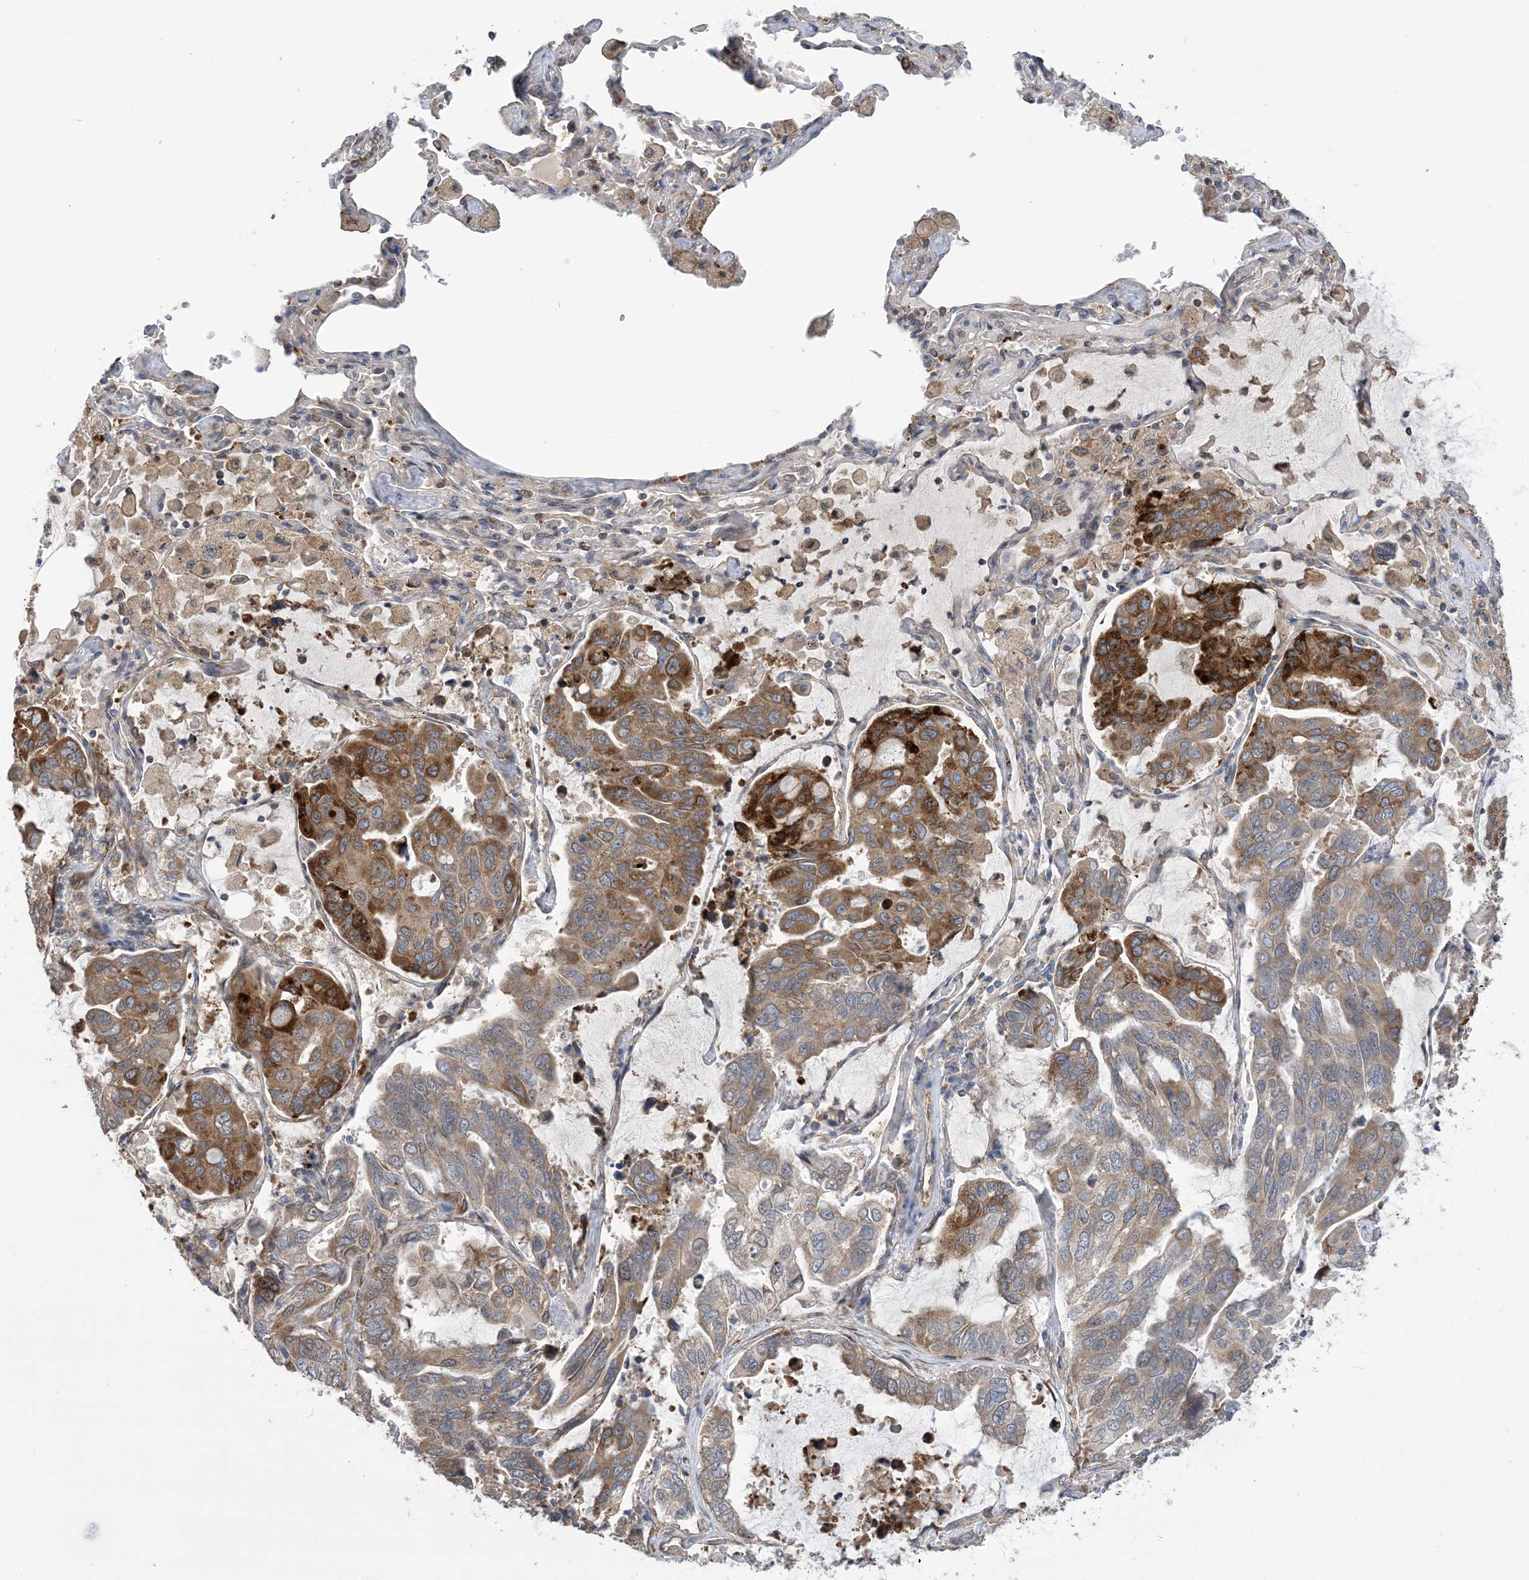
{"staining": {"intensity": "moderate", "quantity": ">75%", "location": "cytoplasmic/membranous"}, "tissue": "lung cancer", "cell_type": "Tumor cells", "image_type": "cancer", "snomed": [{"axis": "morphology", "description": "Adenocarcinoma, NOS"}, {"axis": "topography", "description": "Lung"}], "caption": "Lung adenocarcinoma stained with DAB immunohistochemistry (IHC) reveals medium levels of moderate cytoplasmic/membranous staining in about >75% of tumor cells.", "gene": "CLEC16A", "patient": {"sex": "male", "age": 64}}